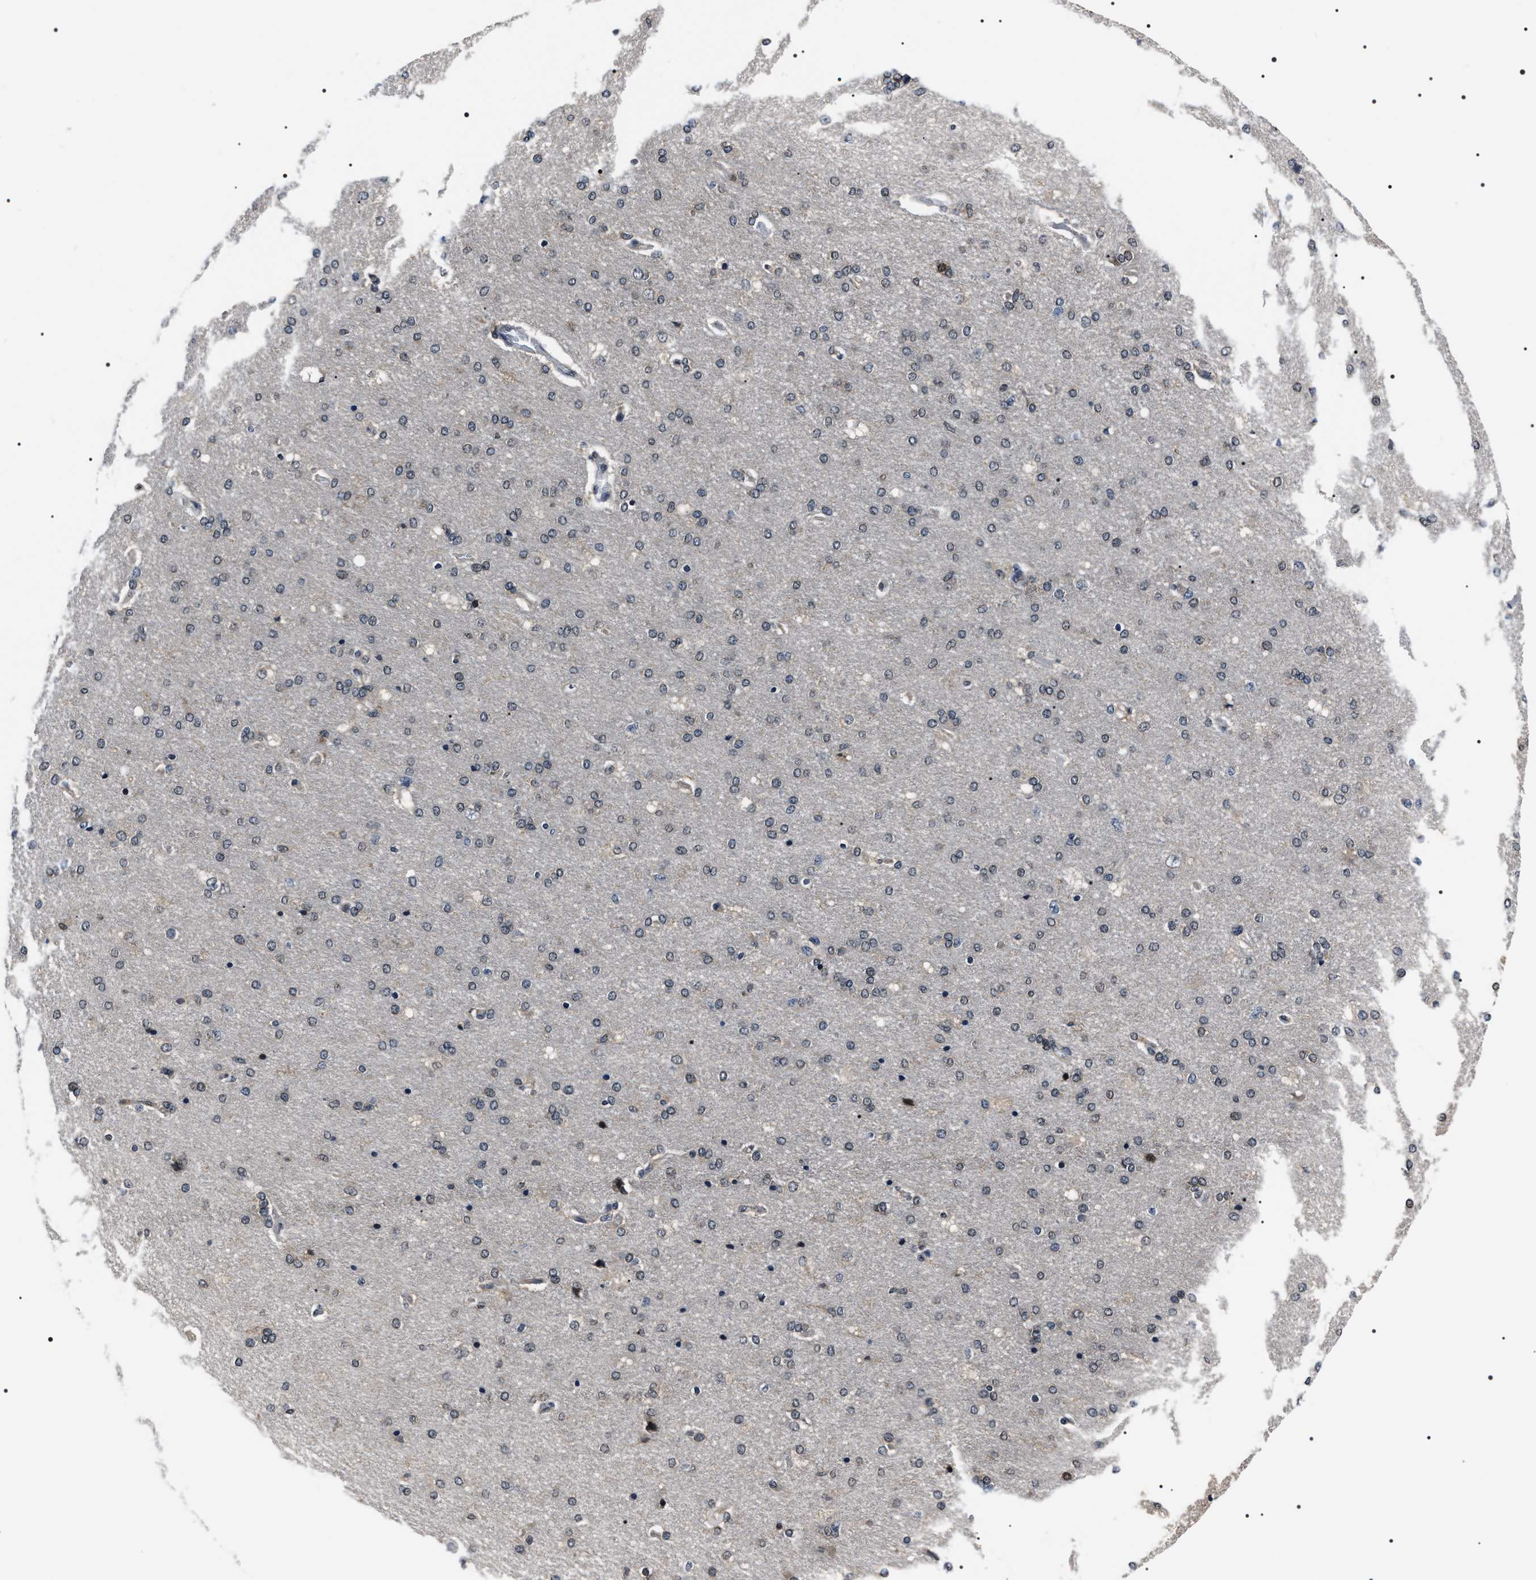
{"staining": {"intensity": "weak", "quantity": "25%-75%", "location": "cytoplasmic/membranous"}, "tissue": "cerebral cortex", "cell_type": "Endothelial cells", "image_type": "normal", "snomed": [{"axis": "morphology", "description": "Normal tissue, NOS"}, {"axis": "topography", "description": "Cerebral cortex"}], "caption": "DAB immunohistochemical staining of unremarkable cerebral cortex displays weak cytoplasmic/membranous protein staining in approximately 25%-75% of endothelial cells.", "gene": "SIPA1", "patient": {"sex": "male", "age": 62}}